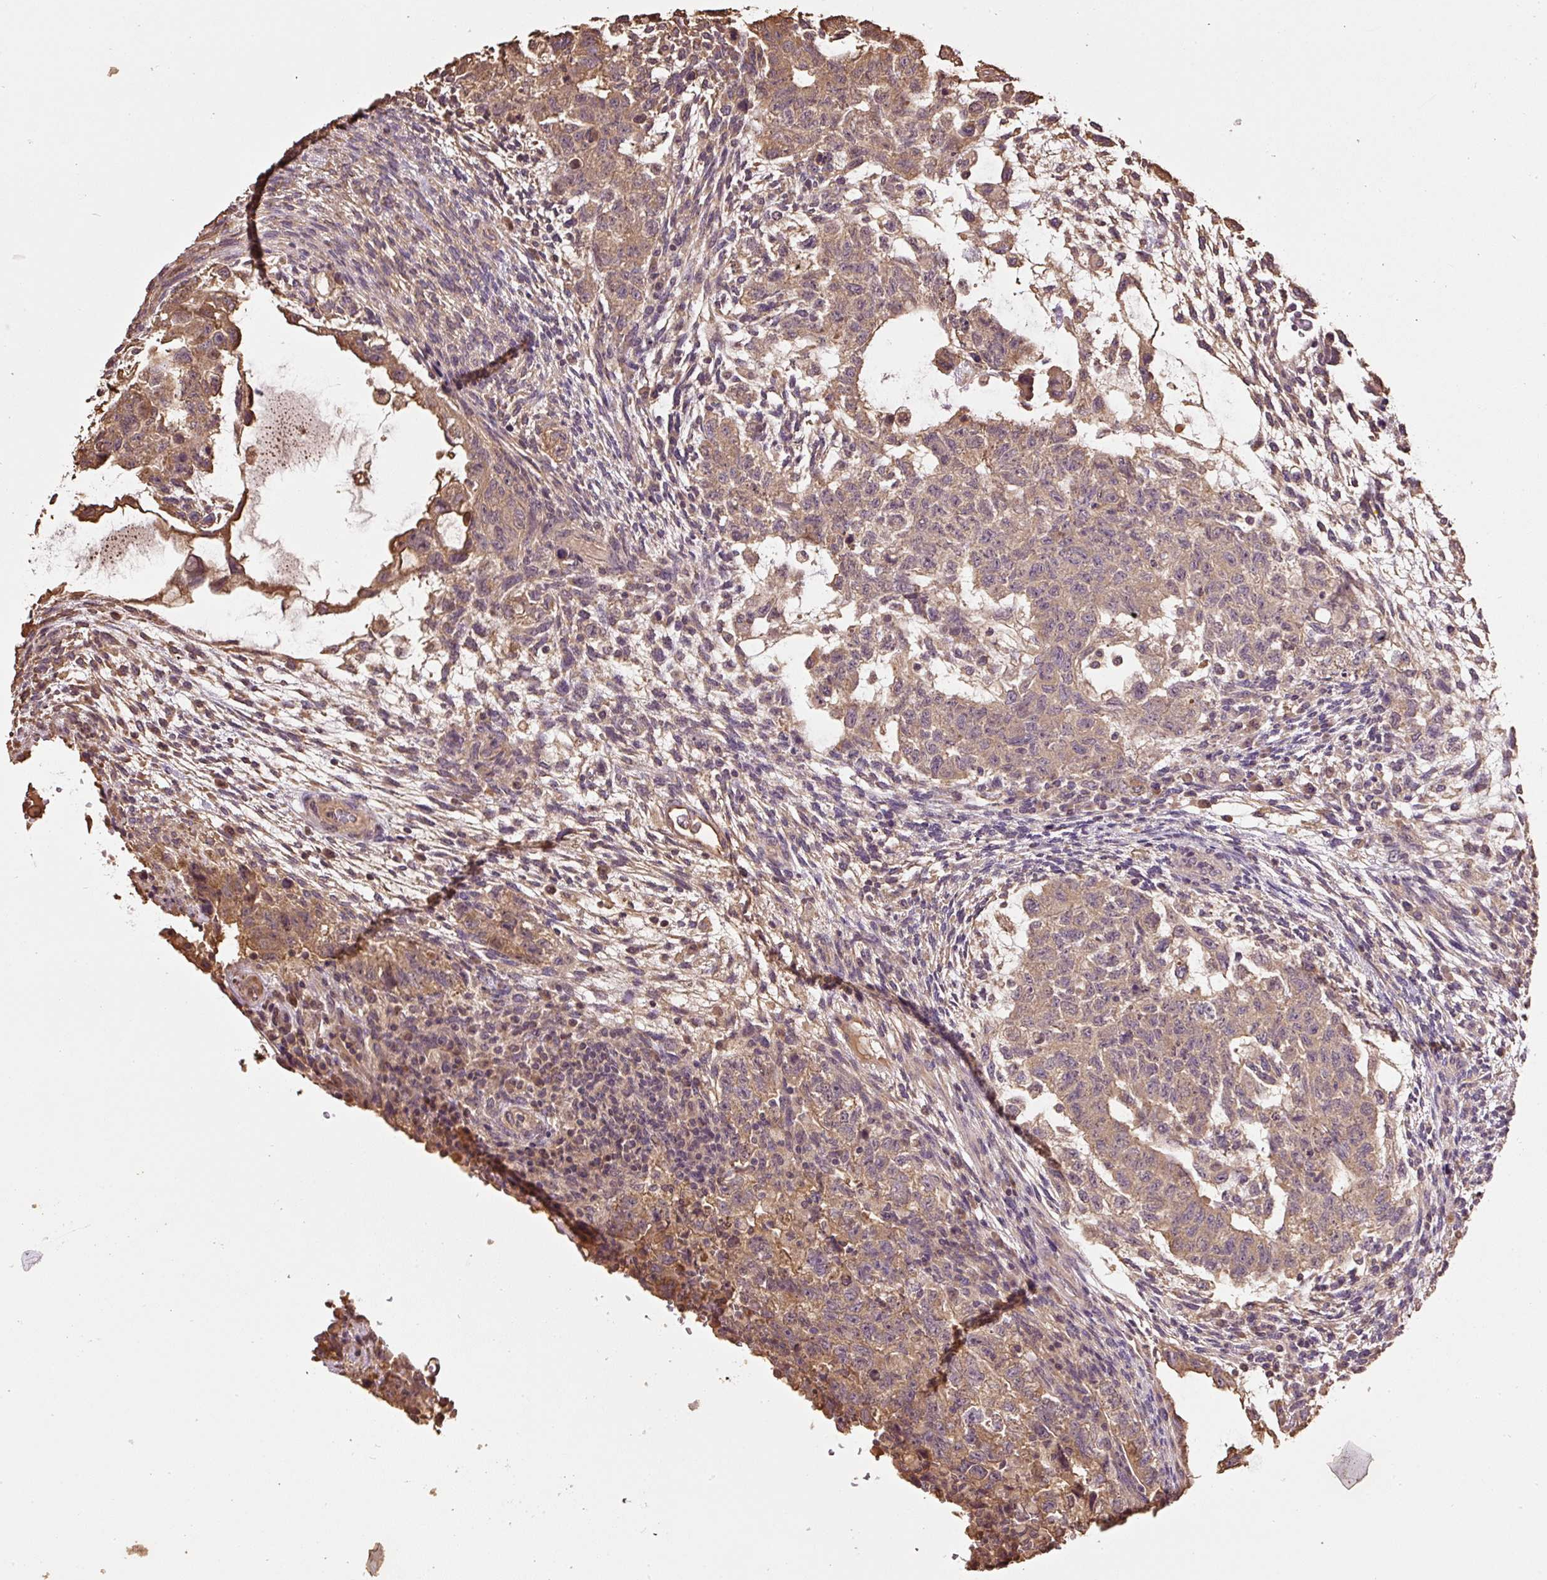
{"staining": {"intensity": "moderate", "quantity": ">75%", "location": "cytoplasmic/membranous"}, "tissue": "testis cancer", "cell_type": "Tumor cells", "image_type": "cancer", "snomed": [{"axis": "morphology", "description": "Normal tissue, NOS"}, {"axis": "morphology", "description": "Carcinoma, Embryonal, NOS"}, {"axis": "topography", "description": "Testis"}], "caption": "Protein analysis of embryonal carcinoma (testis) tissue exhibits moderate cytoplasmic/membranous positivity in approximately >75% of tumor cells. (DAB IHC, brown staining for protein, blue staining for nuclei).", "gene": "TMEM170B", "patient": {"sex": "male", "age": 36}}